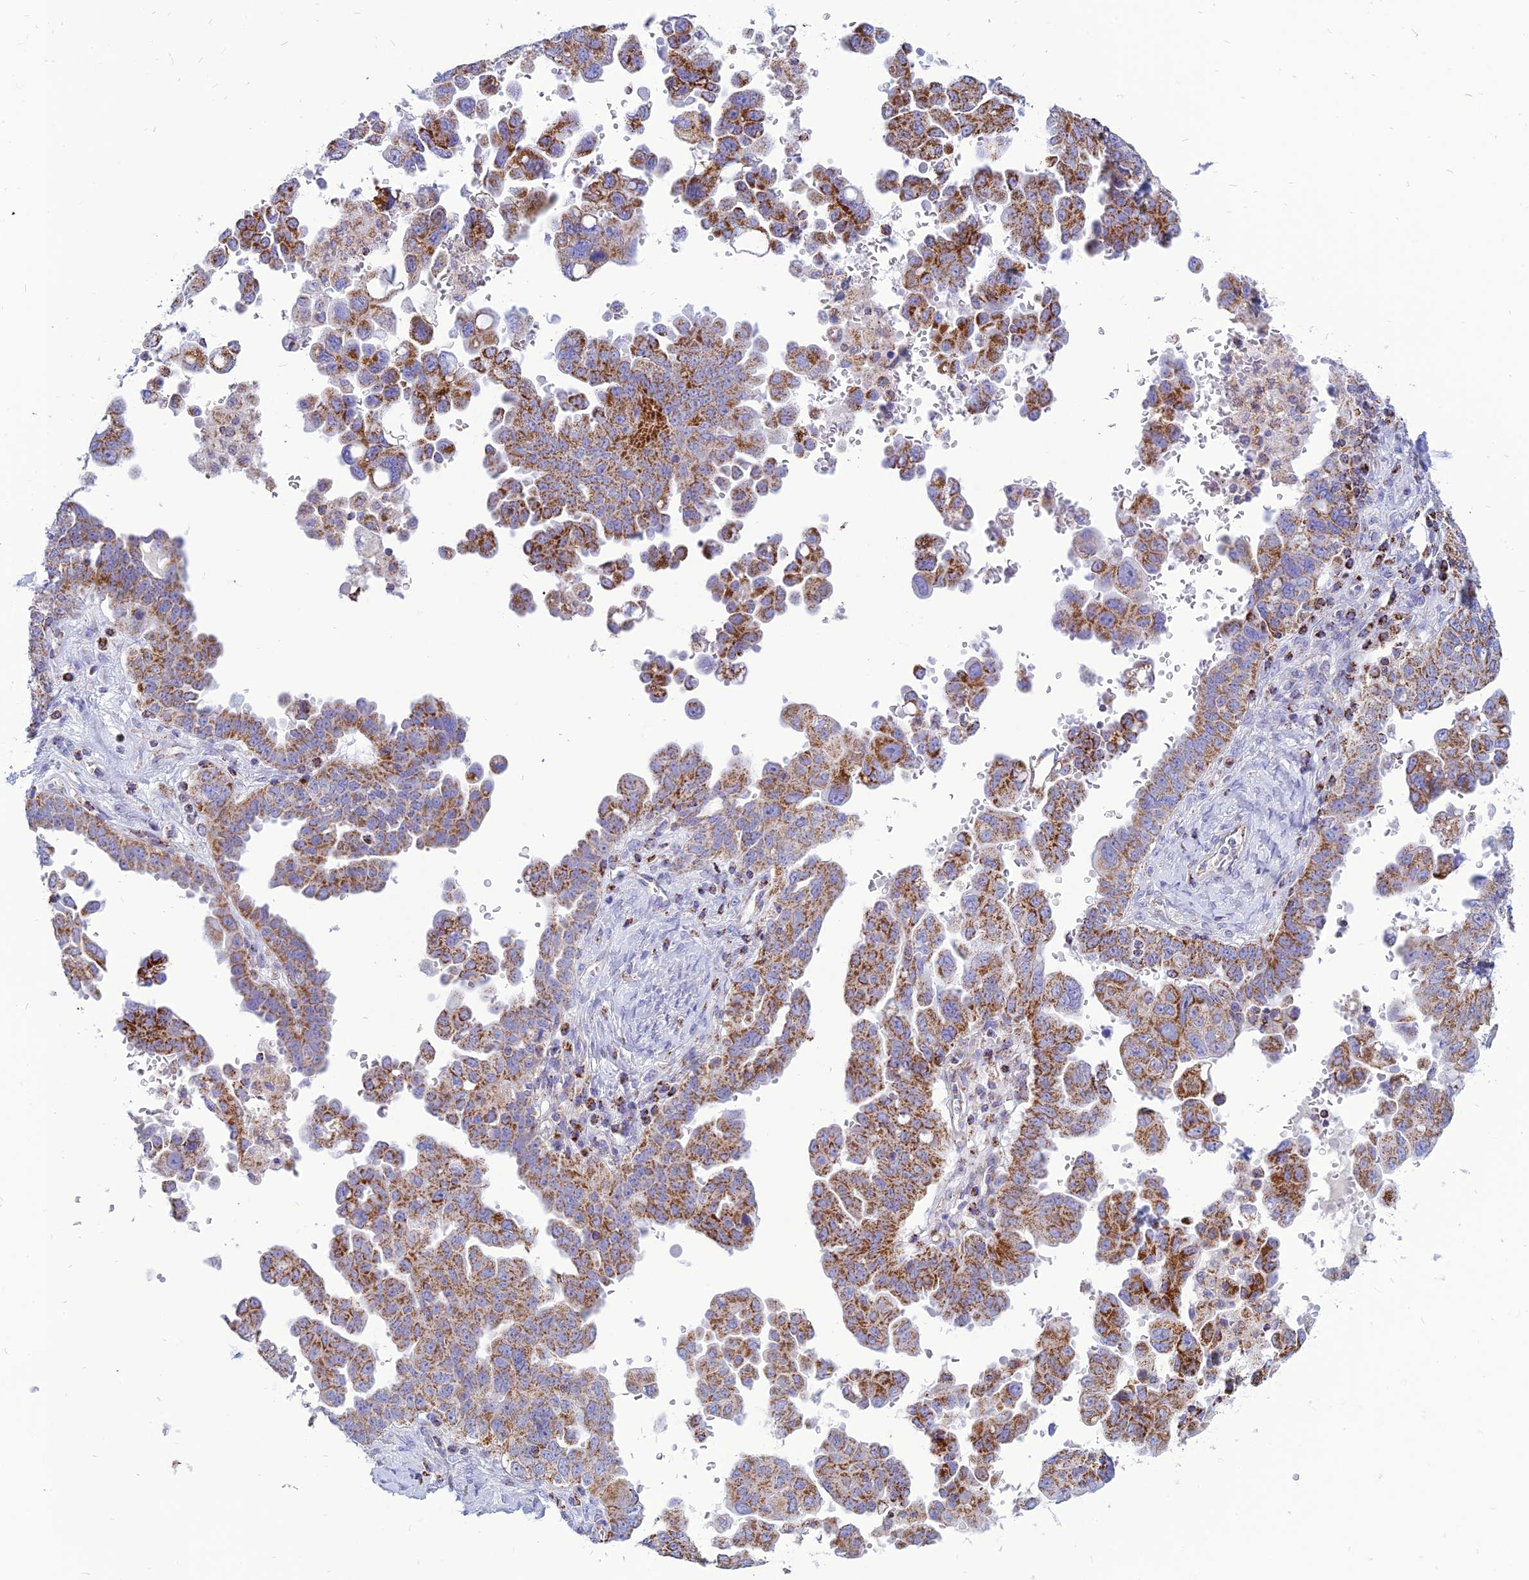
{"staining": {"intensity": "moderate", "quantity": ">75%", "location": "cytoplasmic/membranous"}, "tissue": "ovarian cancer", "cell_type": "Tumor cells", "image_type": "cancer", "snomed": [{"axis": "morphology", "description": "Carcinoma, endometroid"}, {"axis": "topography", "description": "Ovary"}], "caption": "Moderate cytoplasmic/membranous staining is appreciated in approximately >75% of tumor cells in endometroid carcinoma (ovarian).", "gene": "PACC1", "patient": {"sex": "female", "age": 62}}